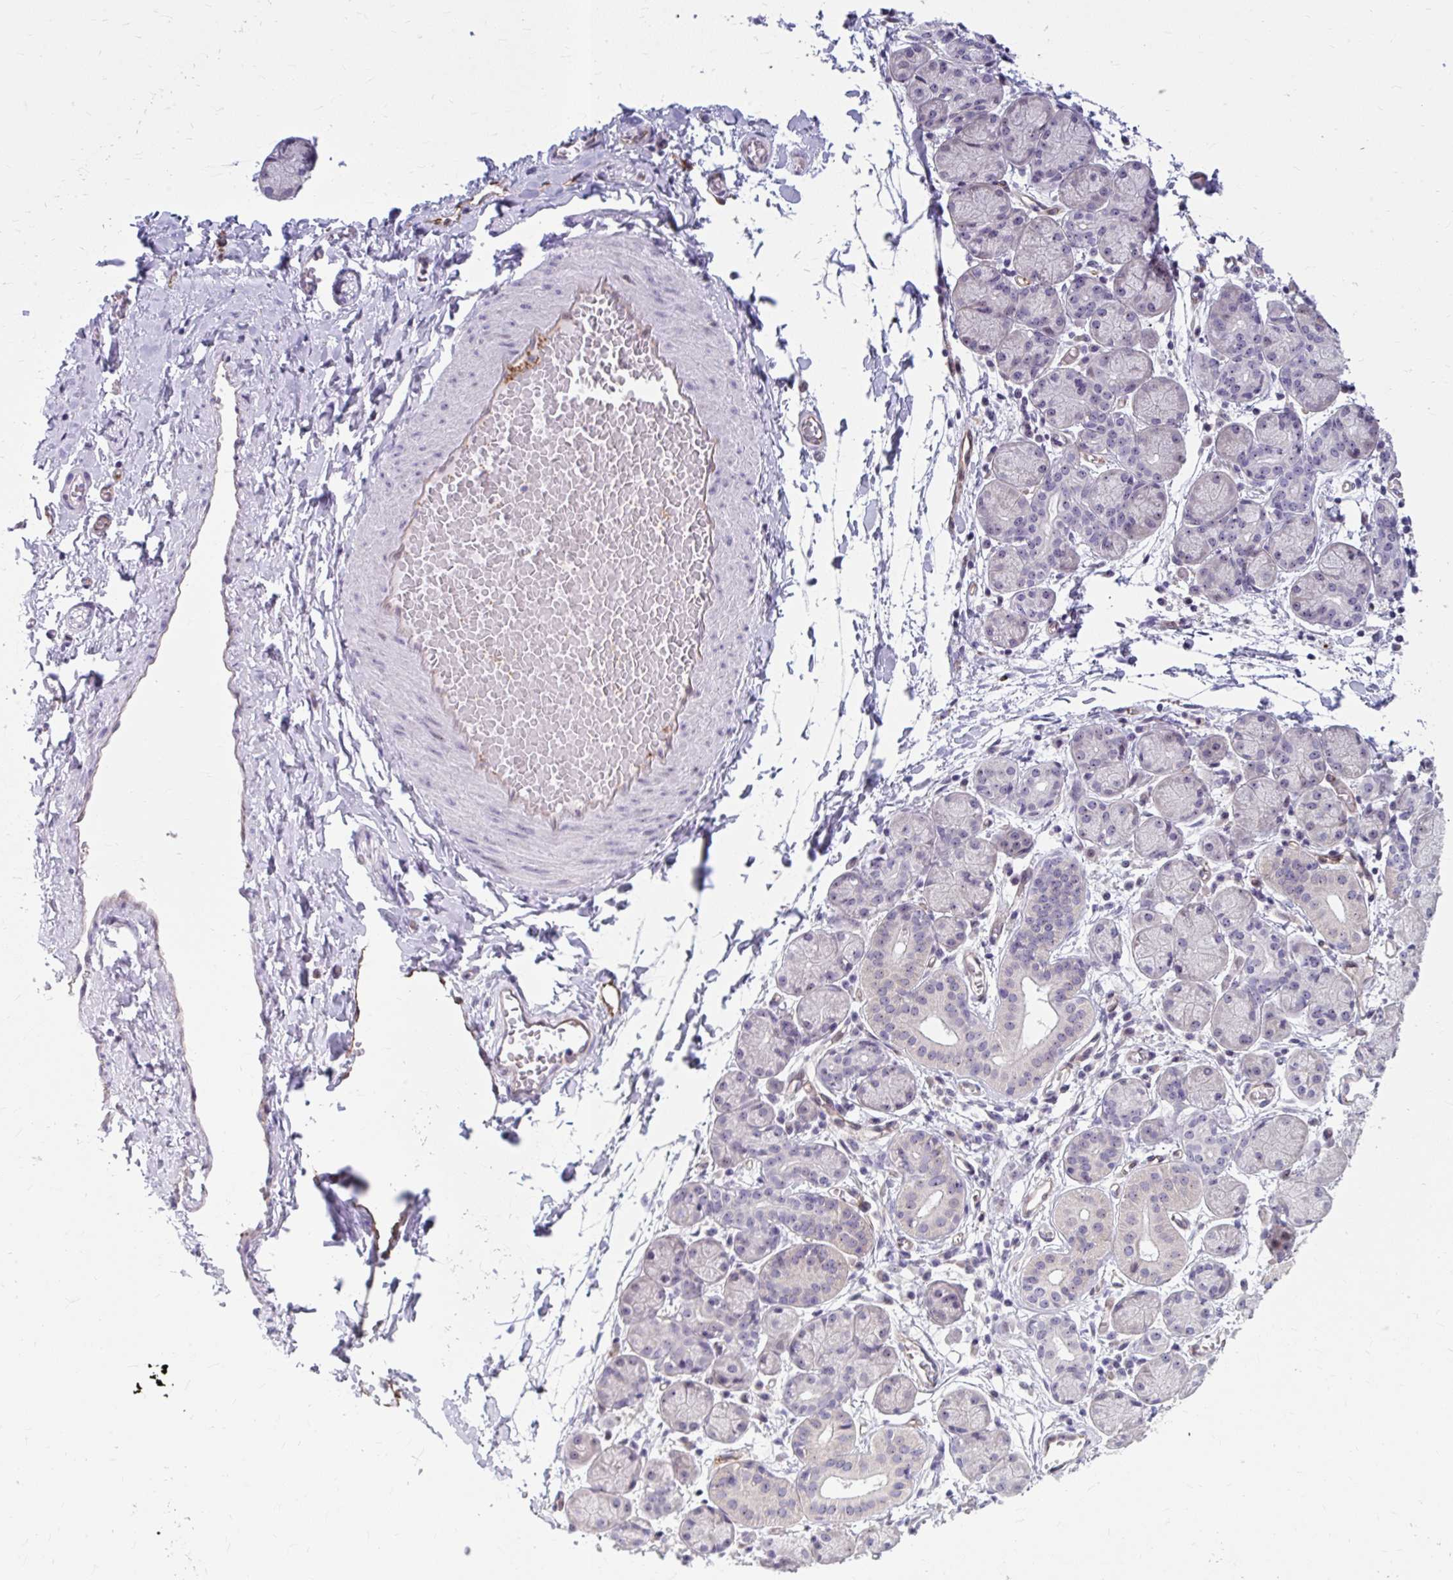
{"staining": {"intensity": "negative", "quantity": "none", "location": "none"}, "tissue": "salivary gland", "cell_type": "Glandular cells", "image_type": "normal", "snomed": [{"axis": "morphology", "description": "Normal tissue, NOS"}, {"axis": "topography", "description": "Salivary gland"}], "caption": "Immunohistochemistry (IHC) micrograph of benign human salivary gland stained for a protein (brown), which demonstrates no positivity in glandular cells.", "gene": "MUS81", "patient": {"sex": "female", "age": 24}}